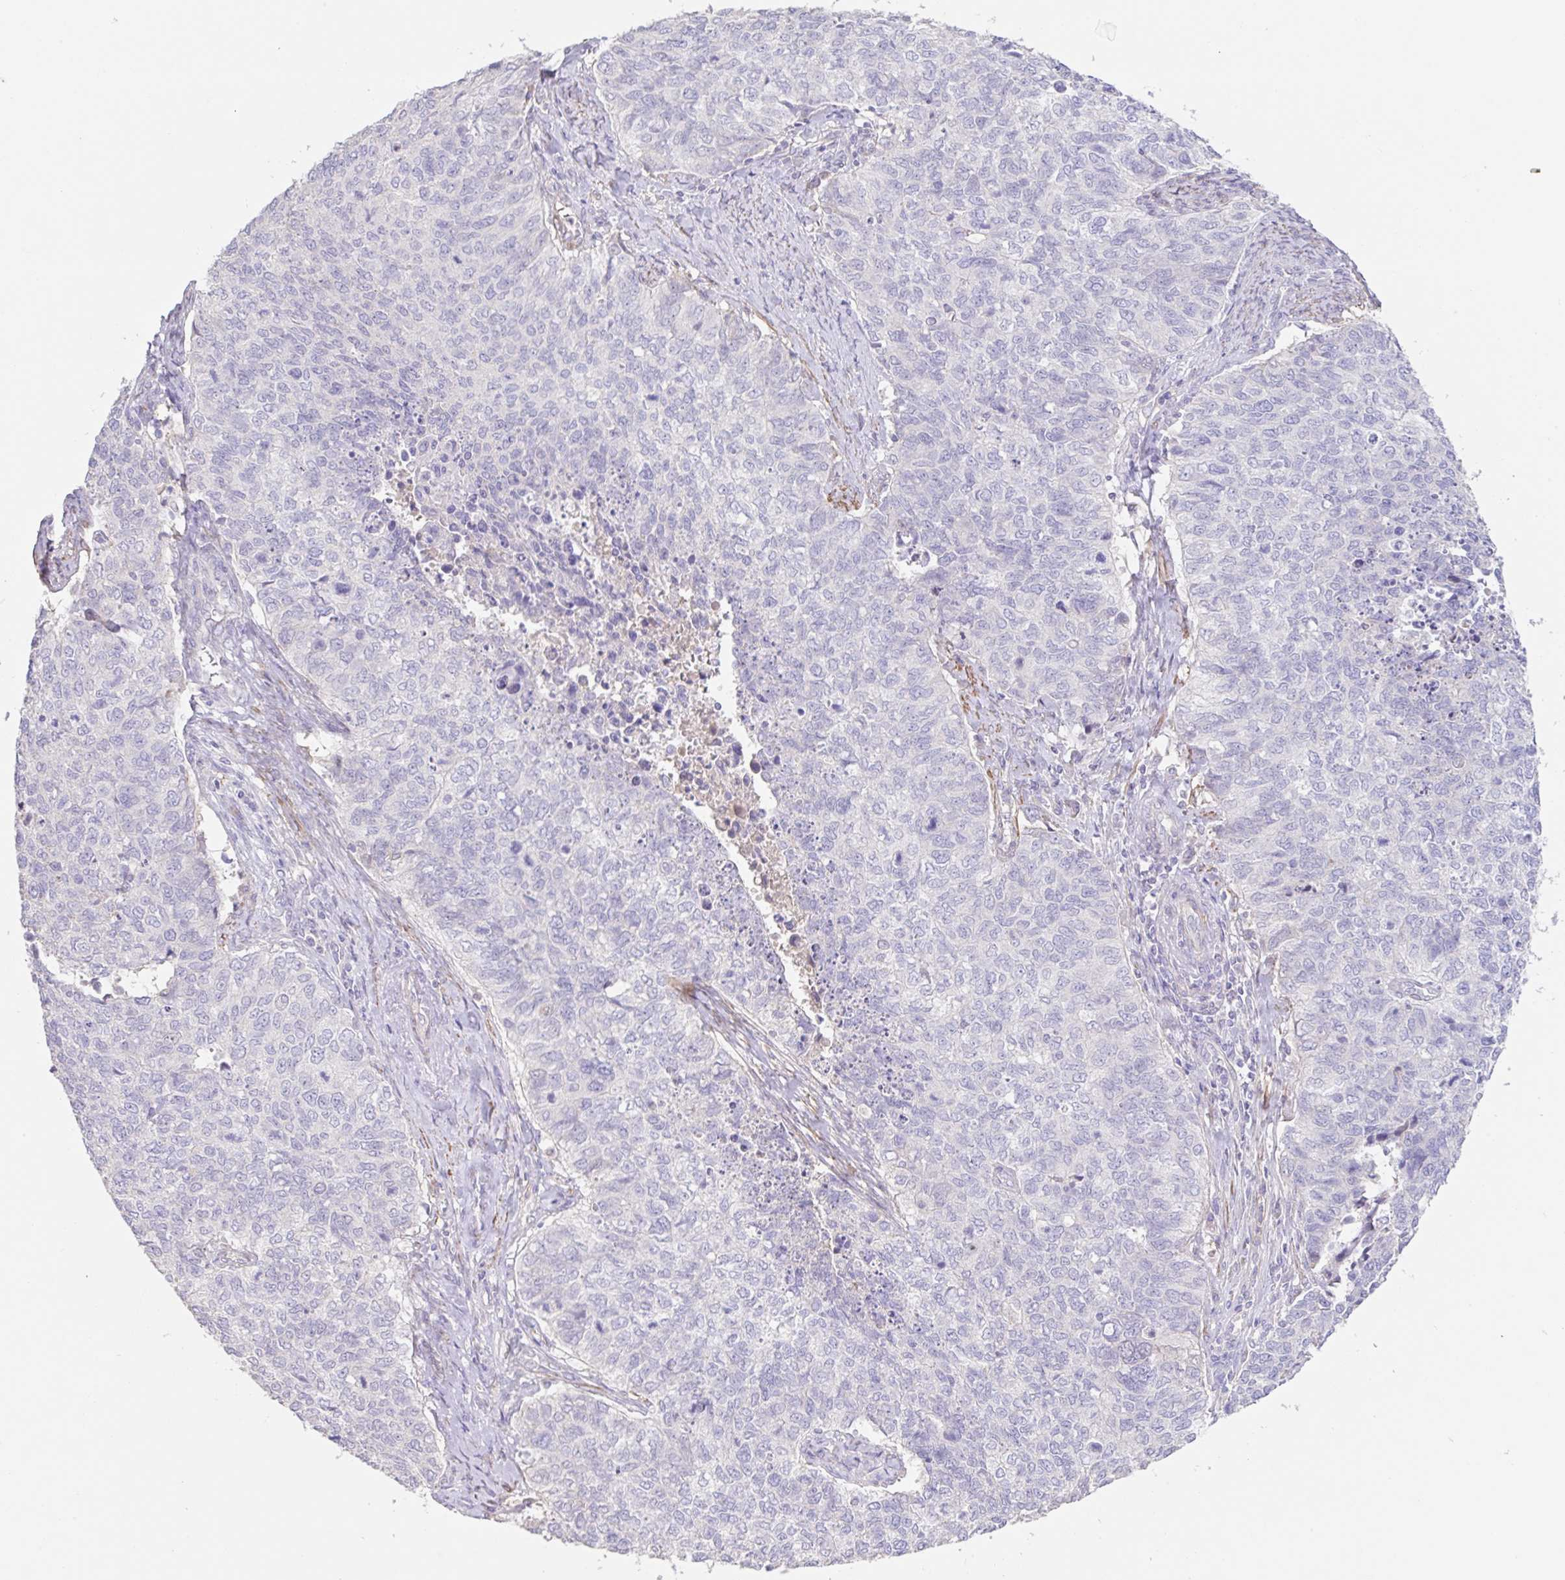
{"staining": {"intensity": "negative", "quantity": "none", "location": "none"}, "tissue": "cervical cancer", "cell_type": "Tumor cells", "image_type": "cancer", "snomed": [{"axis": "morphology", "description": "Adenocarcinoma, NOS"}, {"axis": "topography", "description": "Cervix"}], "caption": "Cervical cancer (adenocarcinoma) stained for a protein using immunohistochemistry (IHC) displays no staining tumor cells.", "gene": "PYGM", "patient": {"sex": "female", "age": 63}}